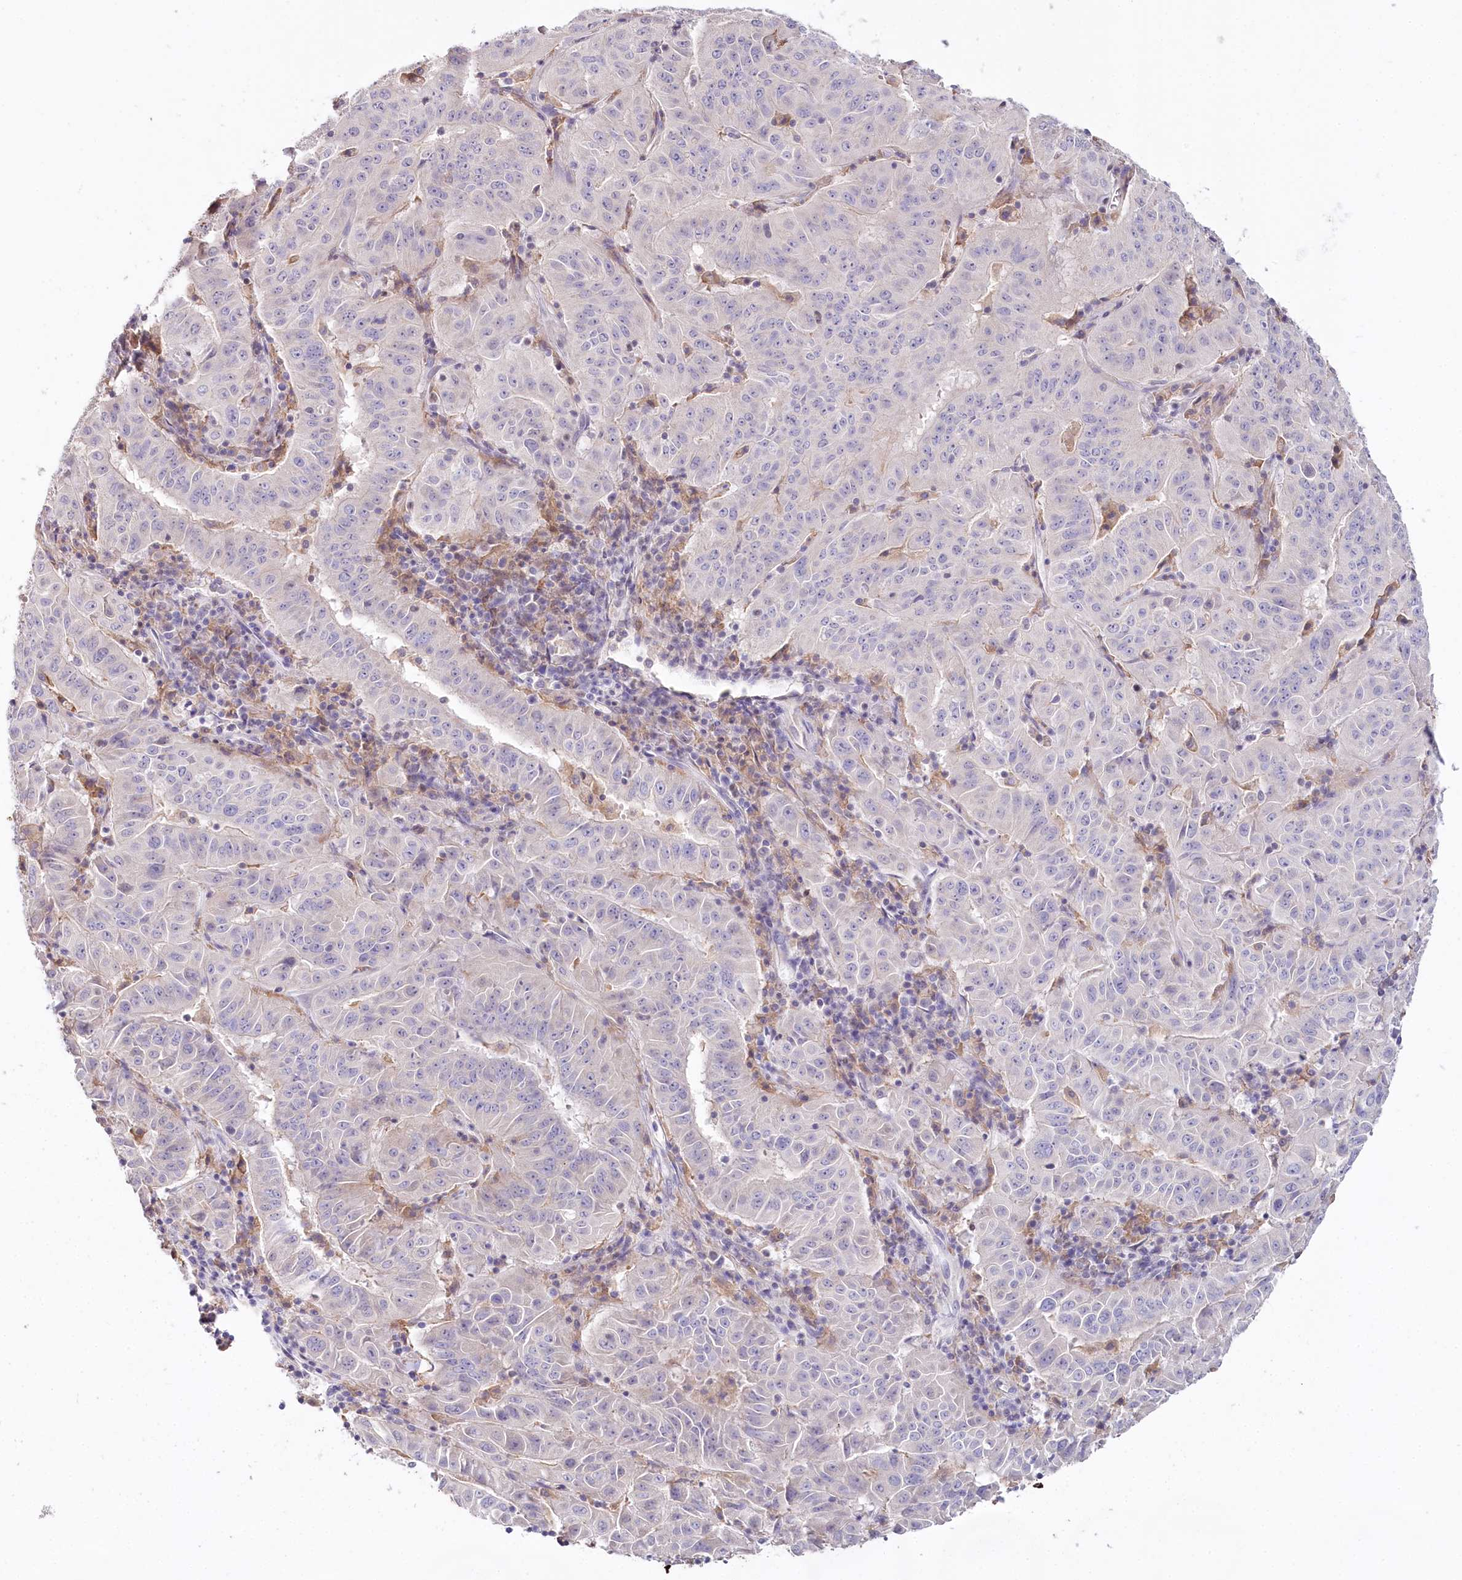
{"staining": {"intensity": "negative", "quantity": "none", "location": "none"}, "tissue": "pancreatic cancer", "cell_type": "Tumor cells", "image_type": "cancer", "snomed": [{"axis": "morphology", "description": "Adenocarcinoma, NOS"}, {"axis": "topography", "description": "Pancreas"}], "caption": "Human pancreatic adenocarcinoma stained for a protein using immunohistochemistry (IHC) shows no positivity in tumor cells.", "gene": "DAPK1", "patient": {"sex": "male", "age": 63}}